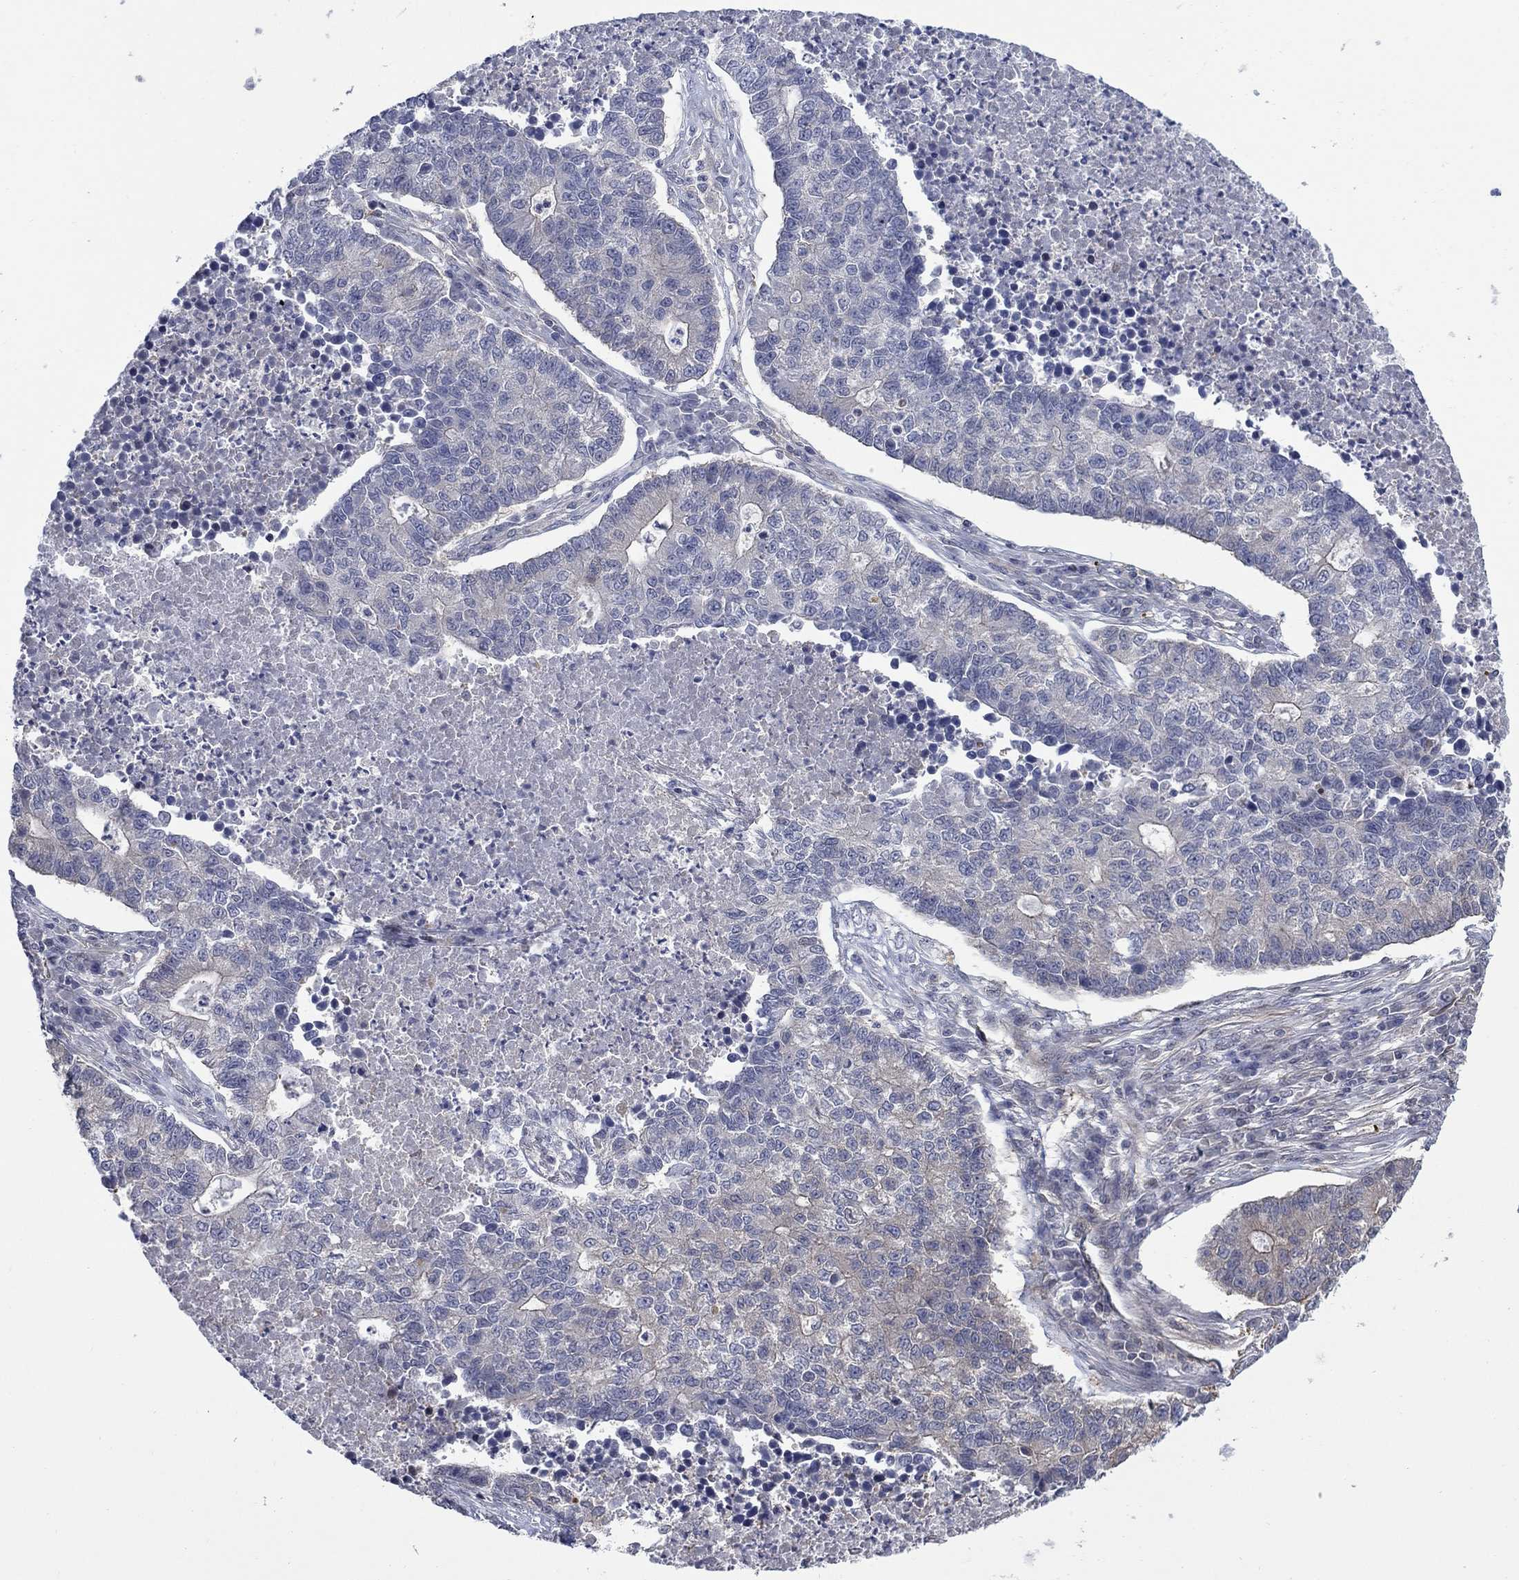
{"staining": {"intensity": "negative", "quantity": "none", "location": "none"}, "tissue": "lung cancer", "cell_type": "Tumor cells", "image_type": "cancer", "snomed": [{"axis": "morphology", "description": "Adenocarcinoma, NOS"}, {"axis": "topography", "description": "Lung"}], "caption": "This is an immunohistochemistry (IHC) image of human lung cancer. There is no staining in tumor cells.", "gene": "PDZD2", "patient": {"sex": "male", "age": 57}}